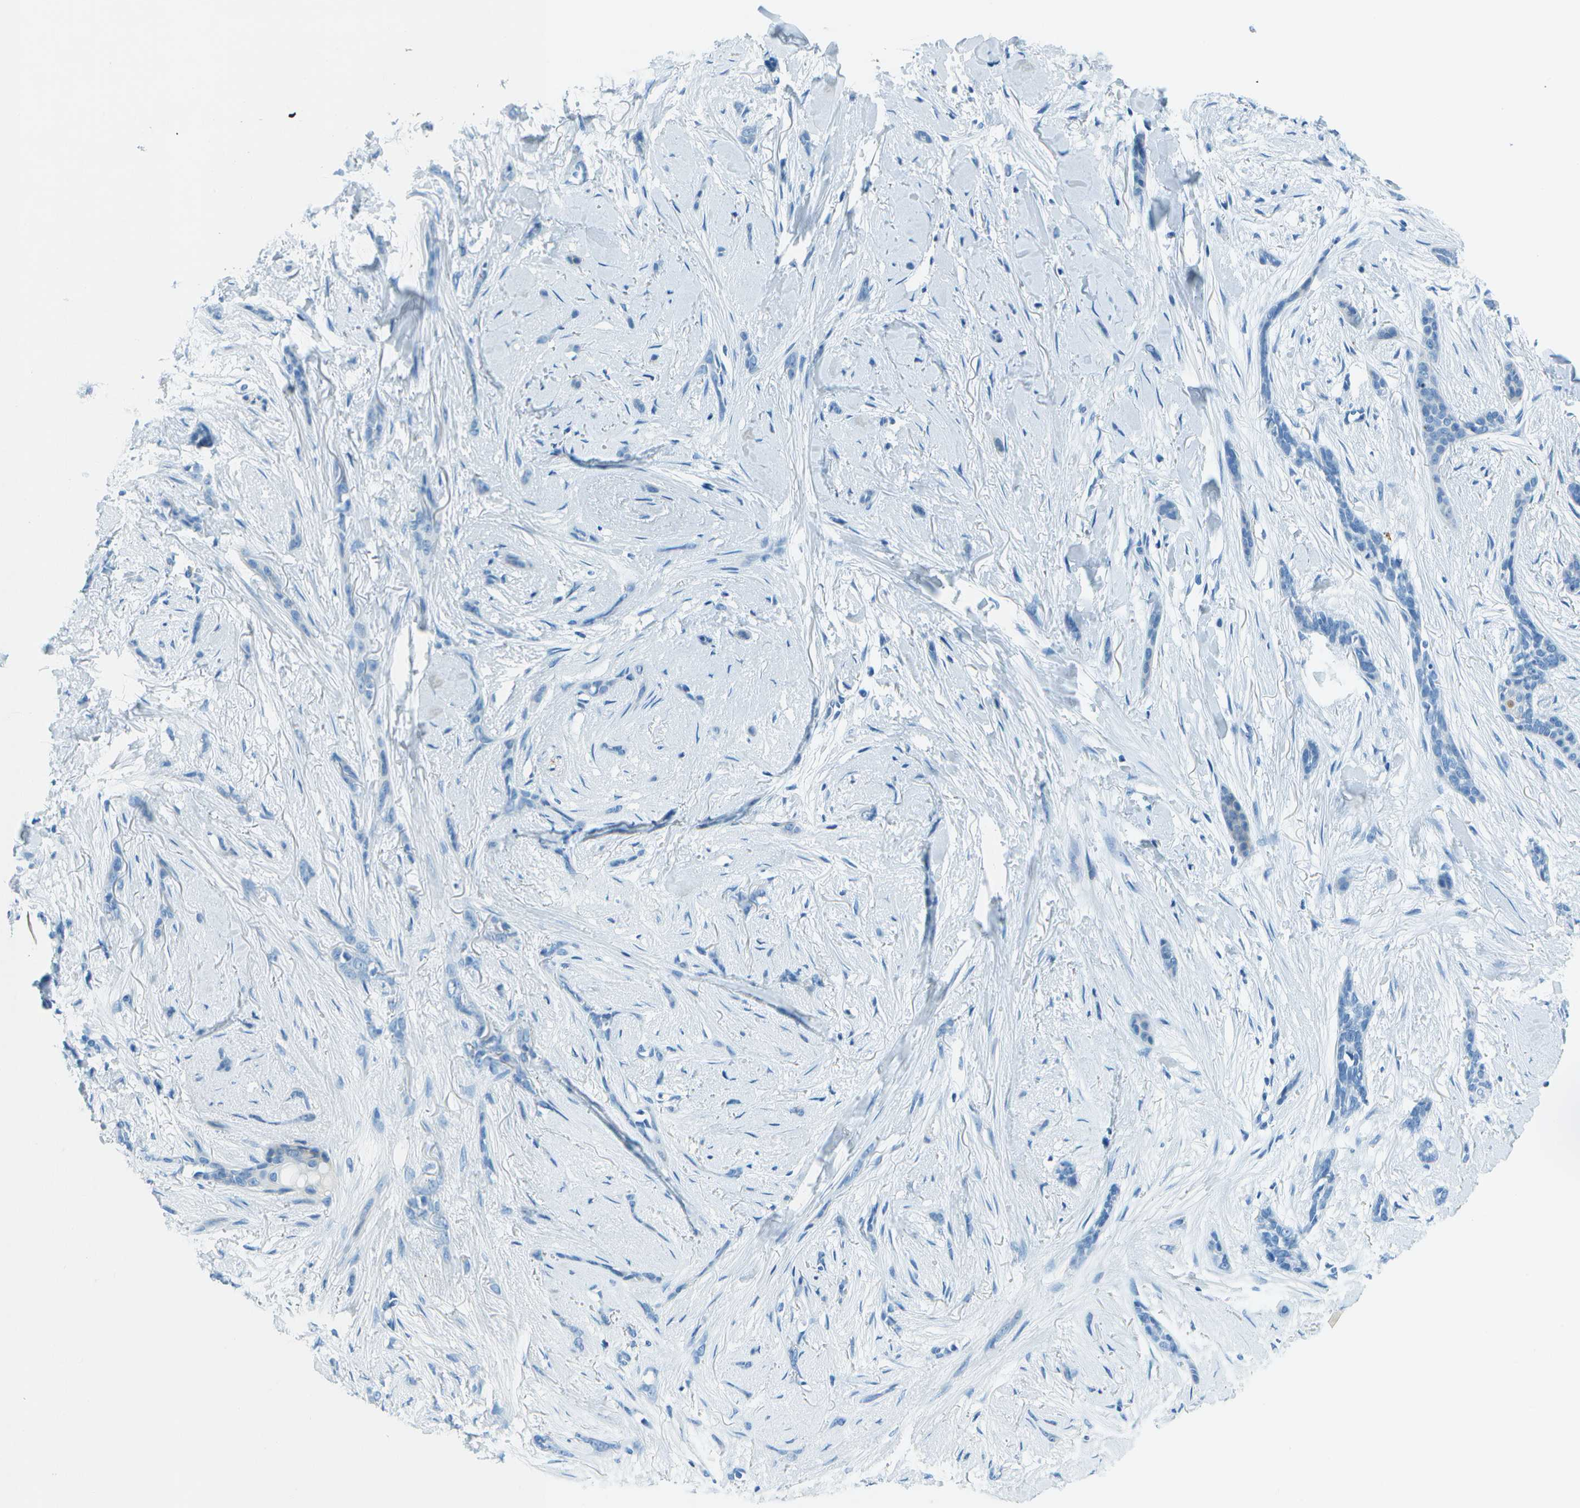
{"staining": {"intensity": "negative", "quantity": "none", "location": "none"}, "tissue": "skin cancer", "cell_type": "Tumor cells", "image_type": "cancer", "snomed": [{"axis": "morphology", "description": "Basal cell carcinoma"}, {"axis": "morphology", "description": "Adnexal tumor, benign"}, {"axis": "topography", "description": "Skin"}], "caption": "Histopathology image shows no protein staining in tumor cells of skin benign adnexal tumor tissue.", "gene": "SLC16A10", "patient": {"sex": "female", "age": 42}}